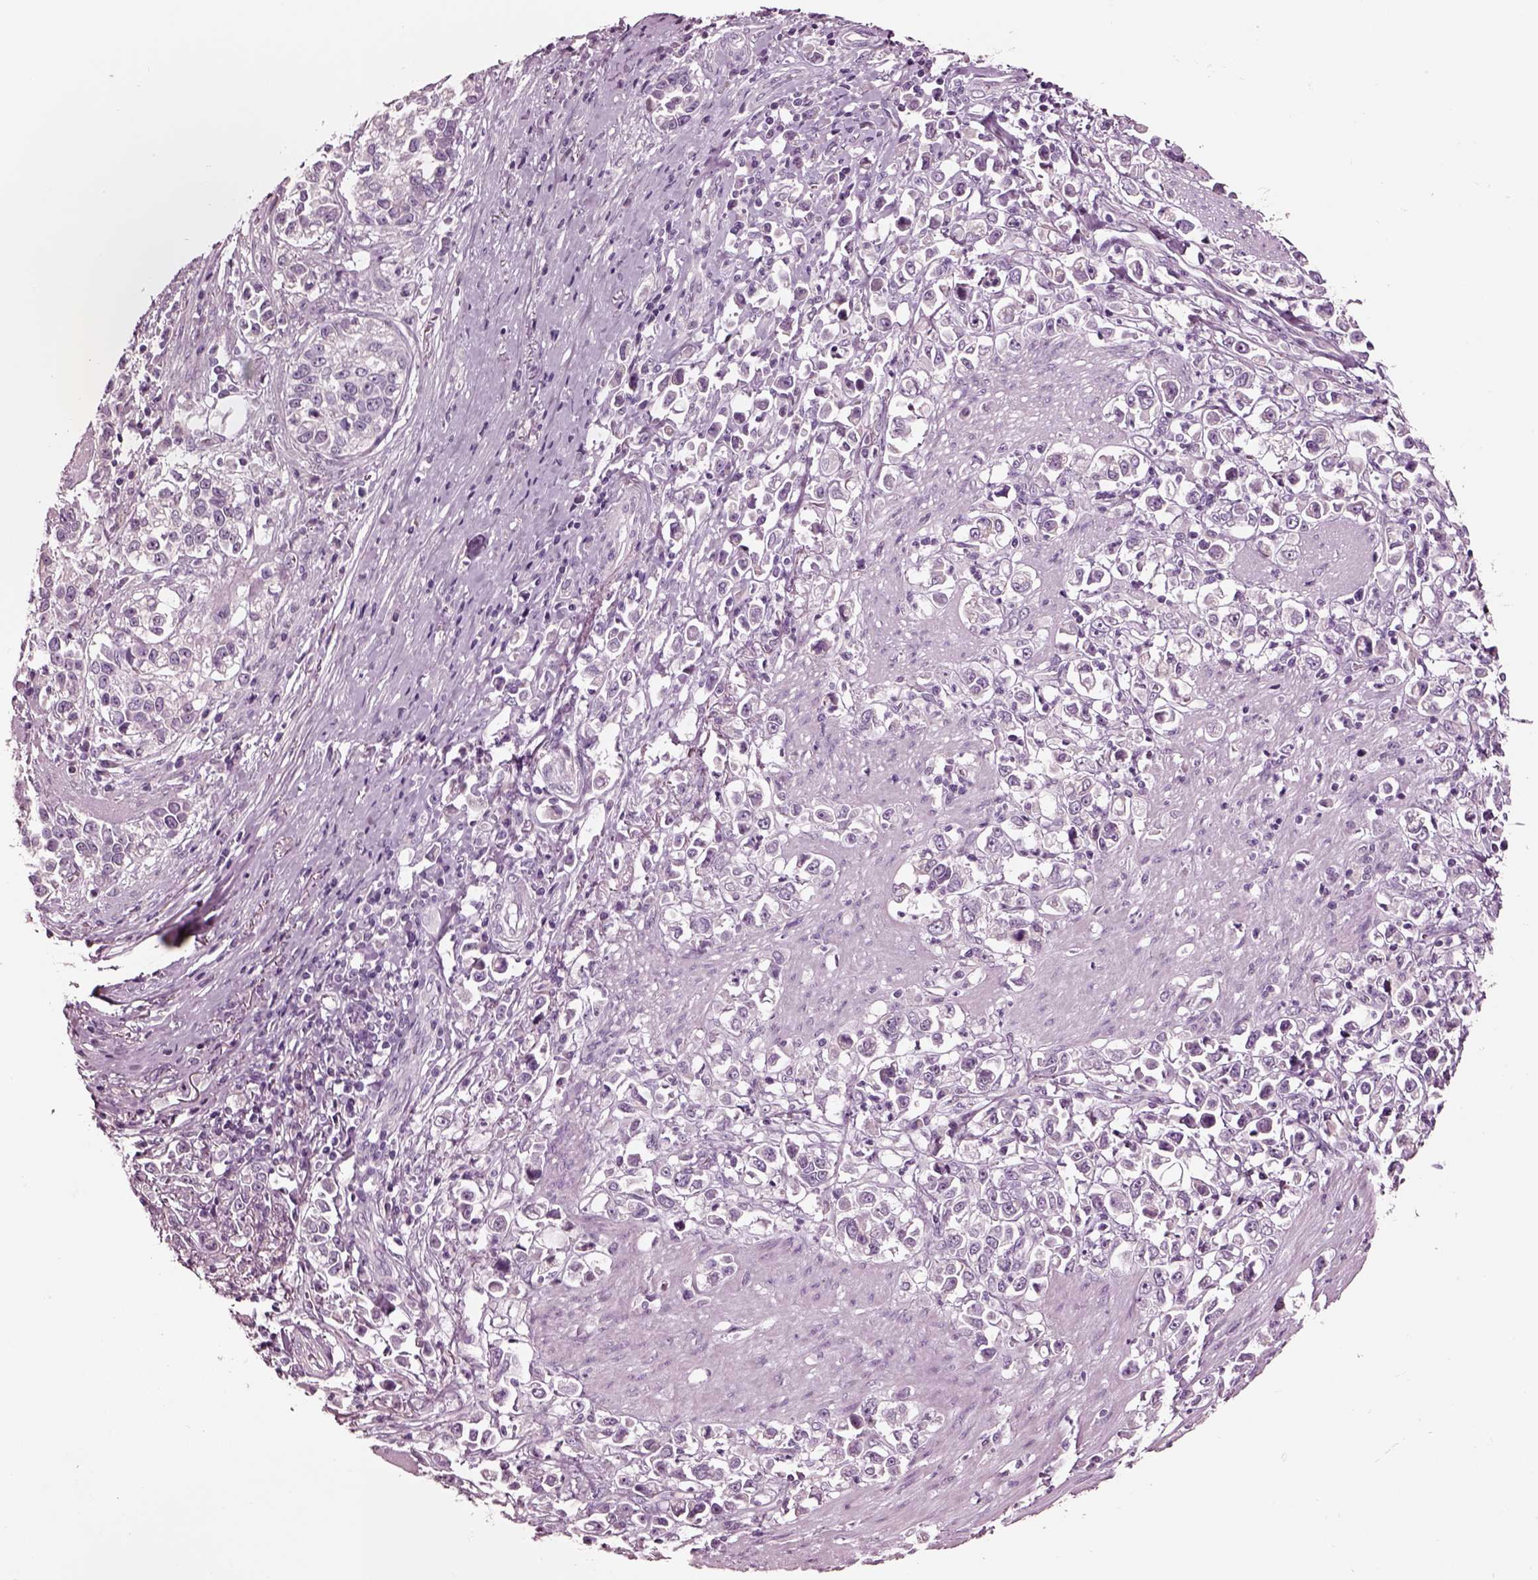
{"staining": {"intensity": "negative", "quantity": "none", "location": "none"}, "tissue": "stomach cancer", "cell_type": "Tumor cells", "image_type": "cancer", "snomed": [{"axis": "morphology", "description": "Adenocarcinoma, NOS"}, {"axis": "topography", "description": "Stomach"}], "caption": "The immunohistochemistry (IHC) histopathology image has no significant expression in tumor cells of adenocarcinoma (stomach) tissue.", "gene": "NMRK2", "patient": {"sex": "male", "age": 93}}